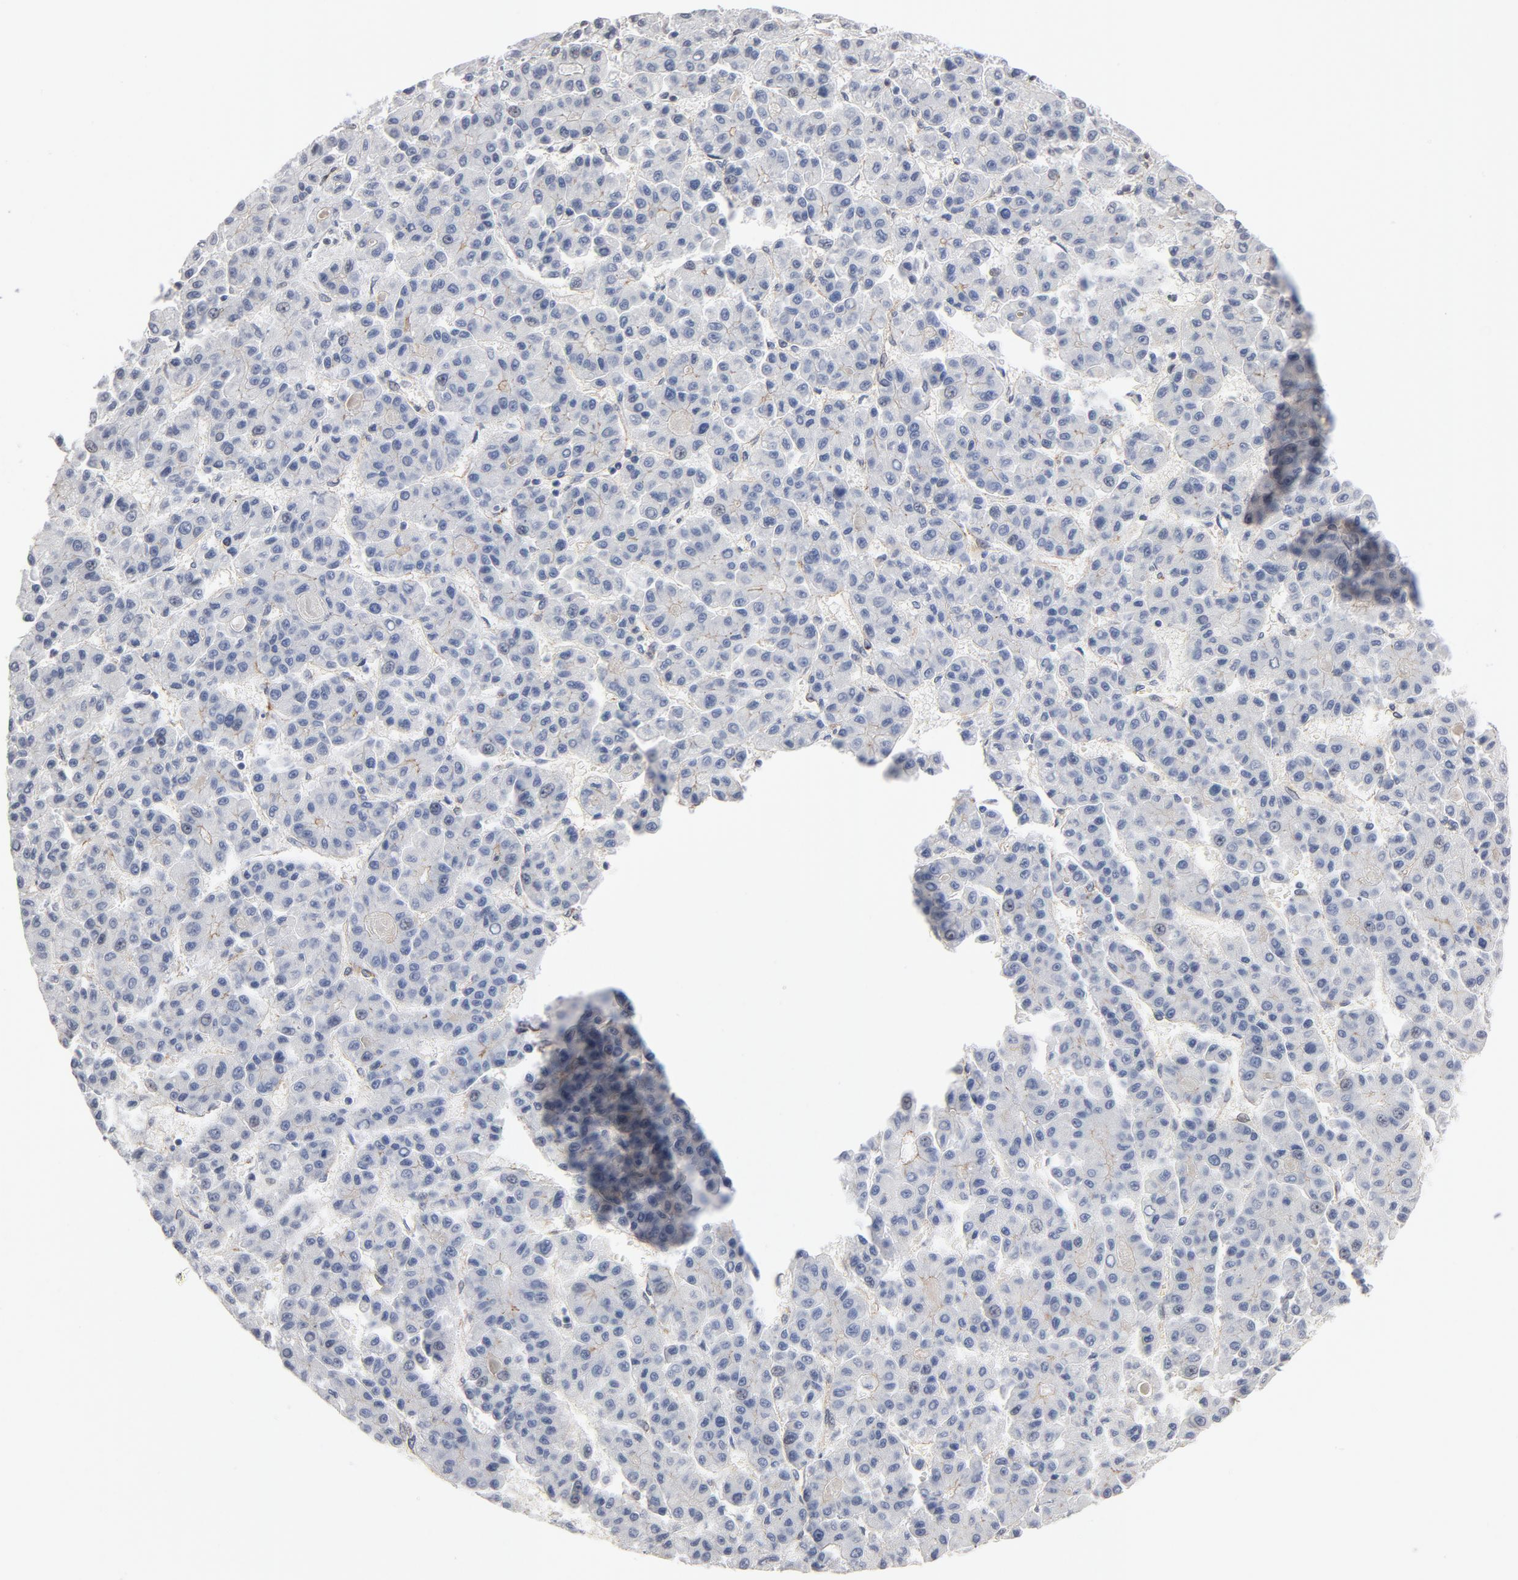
{"staining": {"intensity": "weak", "quantity": "<25%", "location": "cytoplasmic/membranous"}, "tissue": "liver cancer", "cell_type": "Tumor cells", "image_type": "cancer", "snomed": [{"axis": "morphology", "description": "Carcinoma, Hepatocellular, NOS"}, {"axis": "topography", "description": "Liver"}], "caption": "Immunohistochemical staining of liver cancer shows no significant expression in tumor cells.", "gene": "SHANK3", "patient": {"sex": "male", "age": 70}}